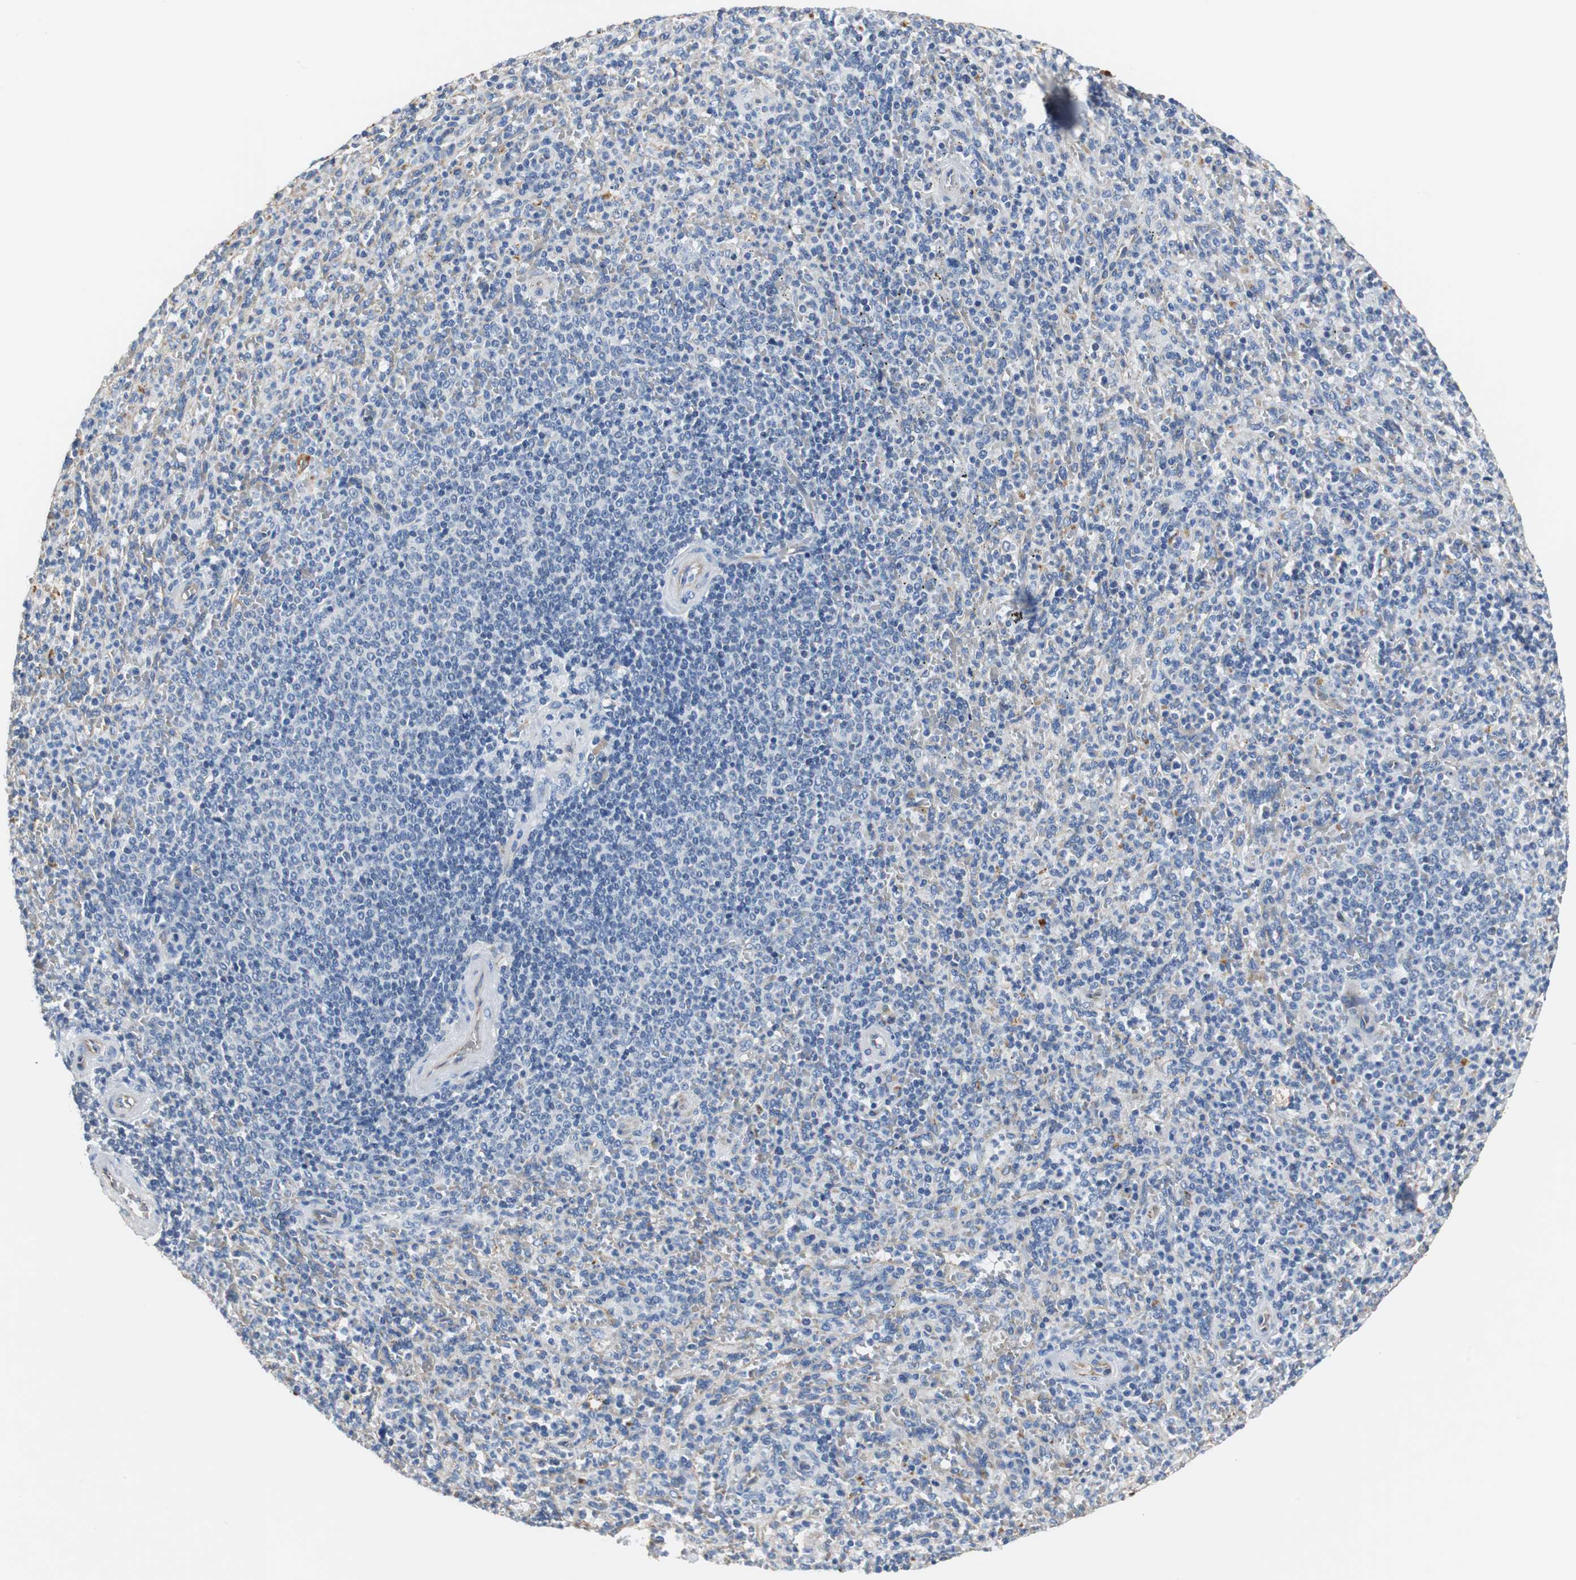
{"staining": {"intensity": "negative", "quantity": "none", "location": "none"}, "tissue": "spleen", "cell_type": "Cells in red pulp", "image_type": "normal", "snomed": [{"axis": "morphology", "description": "Normal tissue, NOS"}, {"axis": "topography", "description": "Spleen"}], "caption": "High power microscopy micrograph of an immunohistochemistry (IHC) micrograph of normal spleen, revealing no significant expression in cells in red pulp.", "gene": "PCK1", "patient": {"sex": "male", "age": 36}}